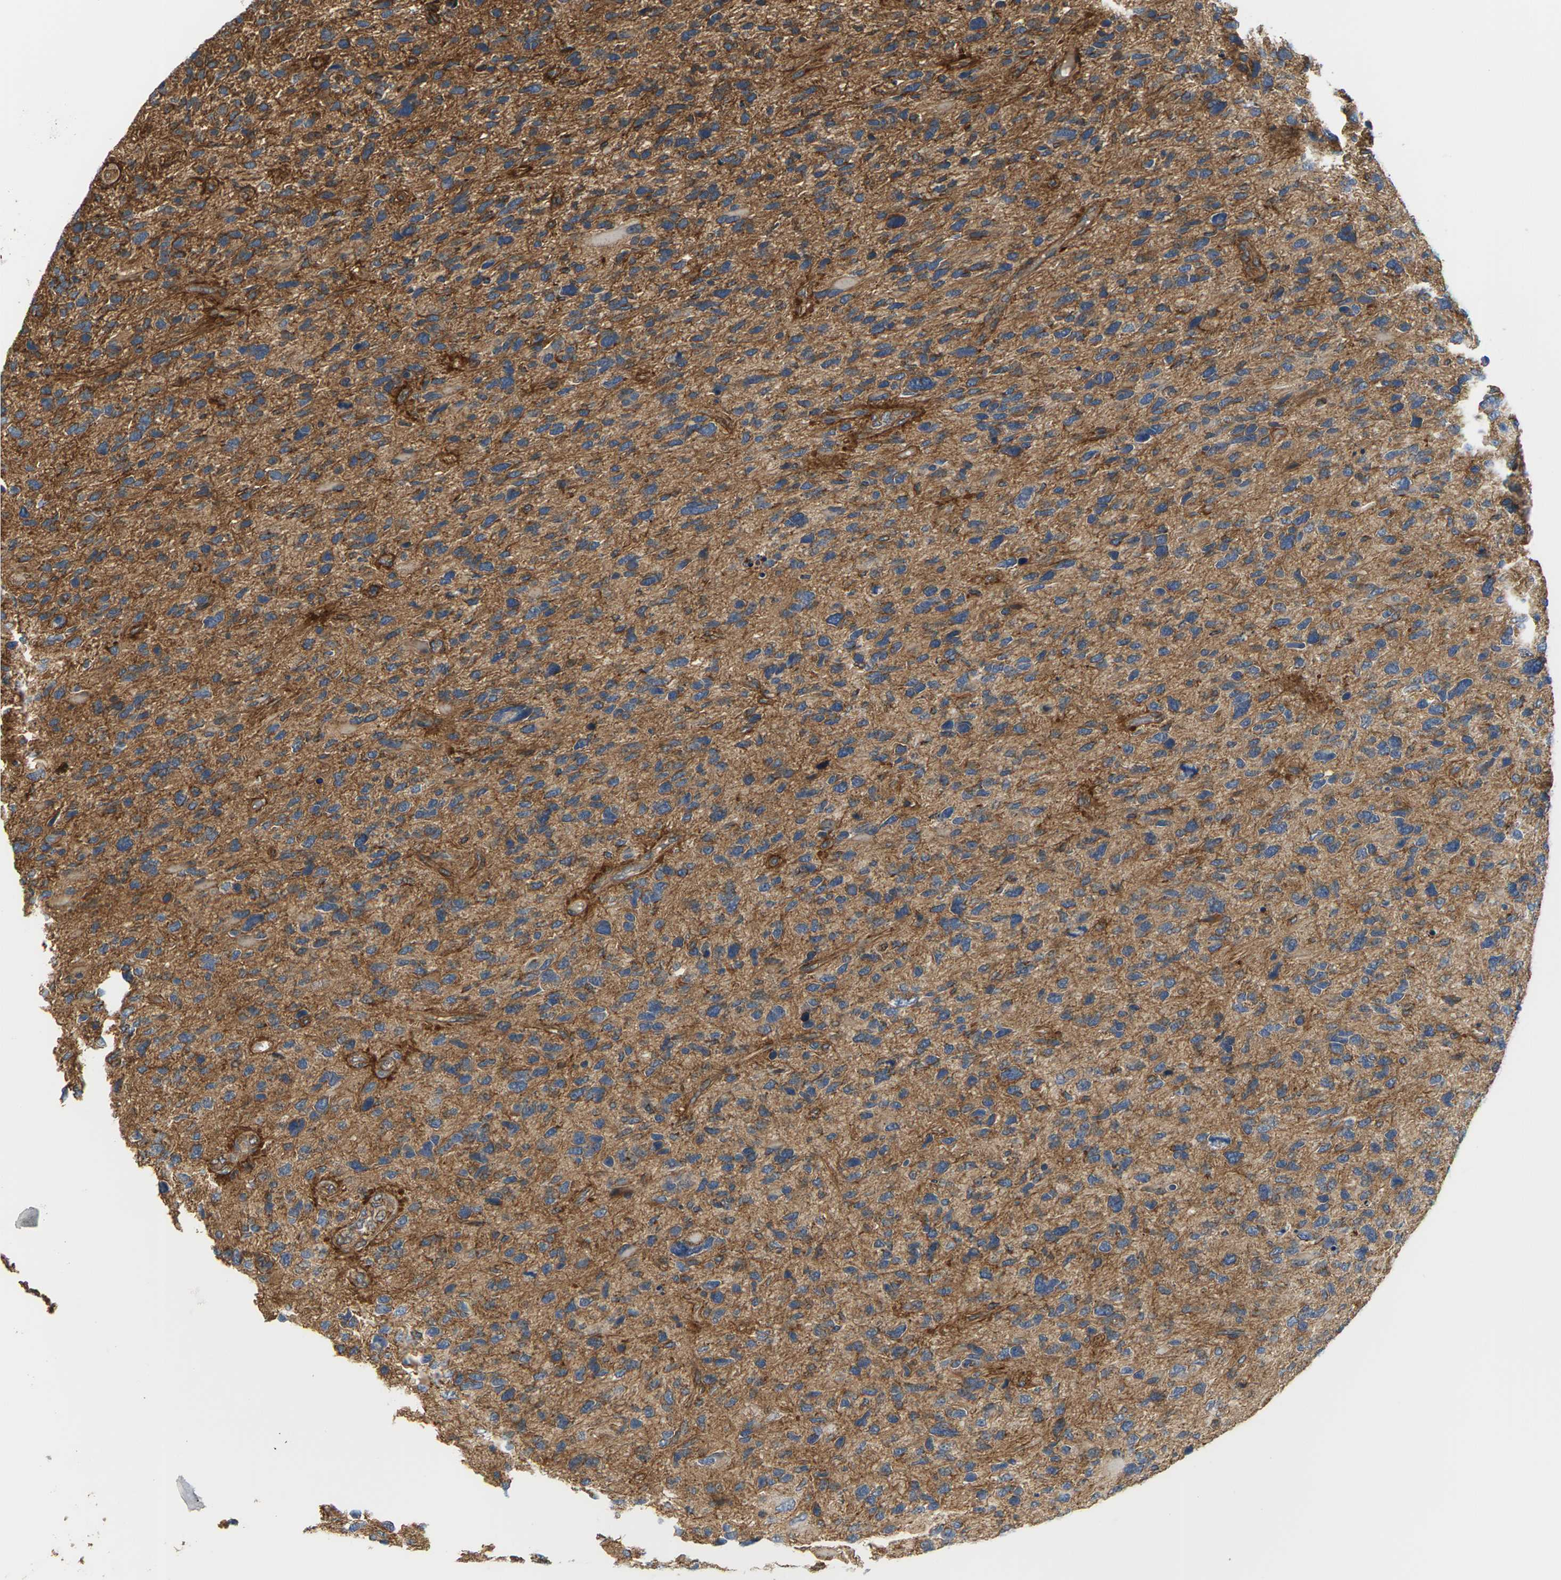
{"staining": {"intensity": "moderate", "quantity": "25%-75%", "location": "cytoplasmic/membranous"}, "tissue": "glioma", "cell_type": "Tumor cells", "image_type": "cancer", "snomed": [{"axis": "morphology", "description": "Glioma, malignant, High grade"}, {"axis": "topography", "description": "Brain"}], "caption": "Tumor cells display moderate cytoplasmic/membranous staining in about 25%-75% of cells in malignant glioma (high-grade).", "gene": "PCDHB4", "patient": {"sex": "female", "age": 58}}